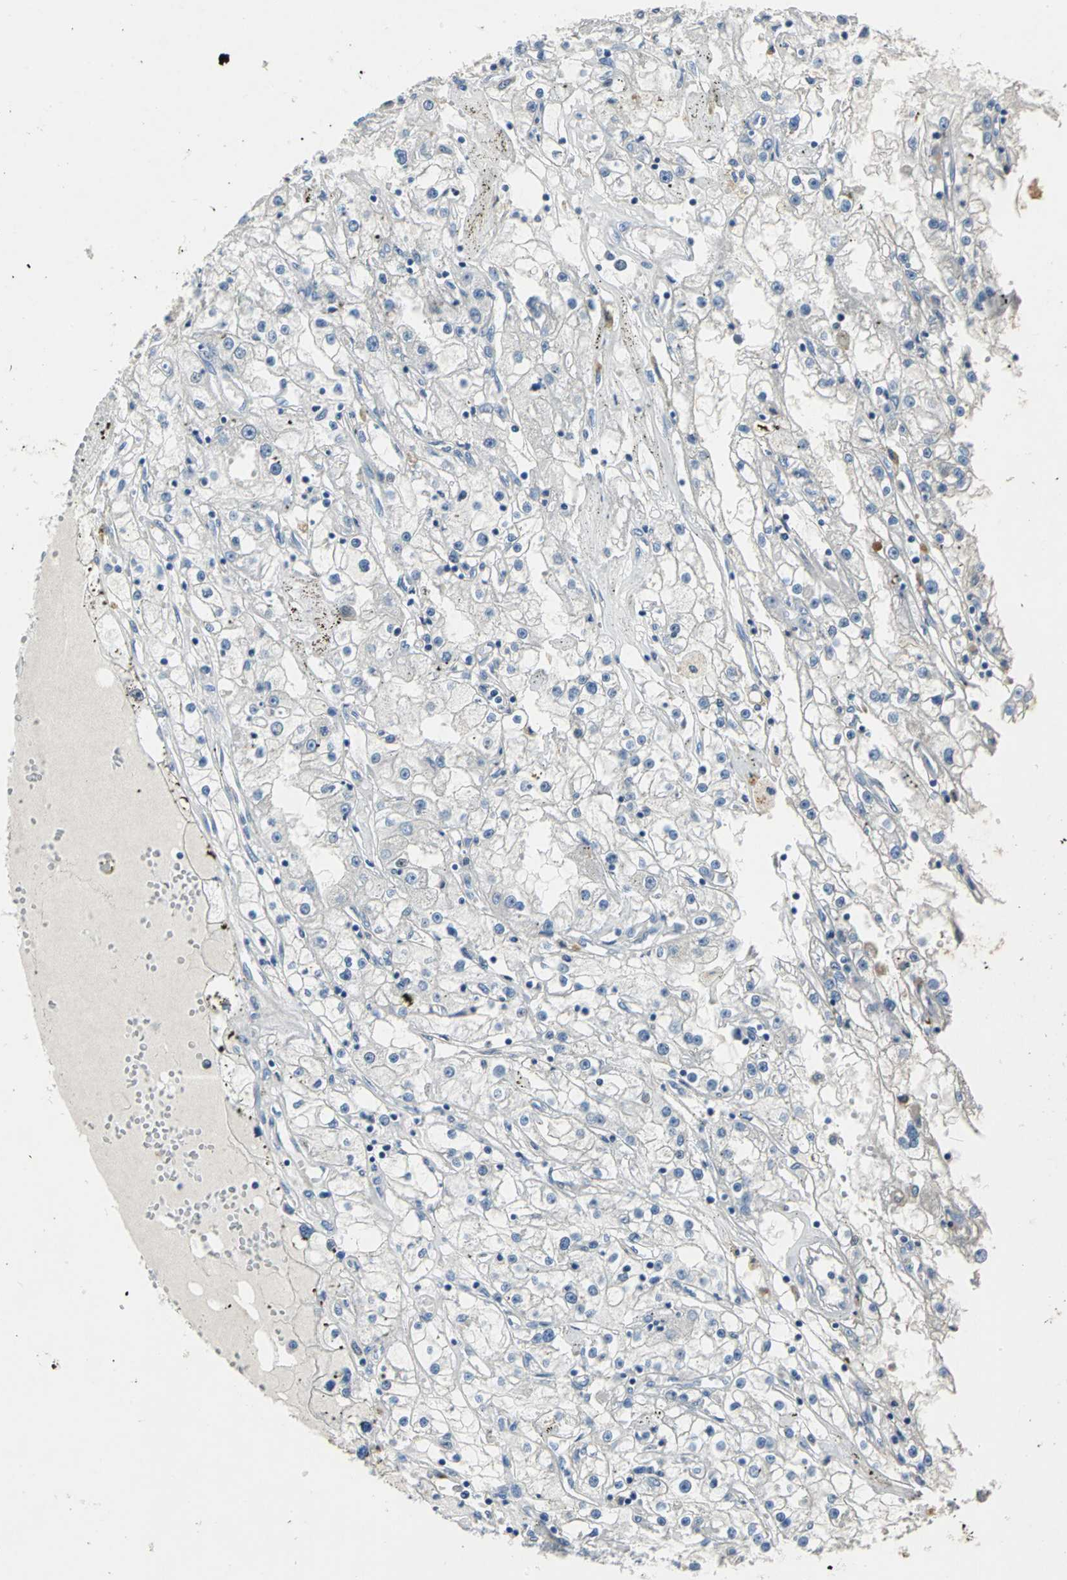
{"staining": {"intensity": "negative", "quantity": "none", "location": "none"}, "tissue": "renal cancer", "cell_type": "Tumor cells", "image_type": "cancer", "snomed": [{"axis": "morphology", "description": "Adenocarcinoma, NOS"}, {"axis": "topography", "description": "Kidney"}], "caption": "High magnification brightfield microscopy of renal adenocarcinoma stained with DAB (3,3'-diaminobenzidine) (brown) and counterstained with hematoxylin (blue): tumor cells show no significant positivity. Nuclei are stained in blue.", "gene": "EFNB3", "patient": {"sex": "male", "age": 56}}